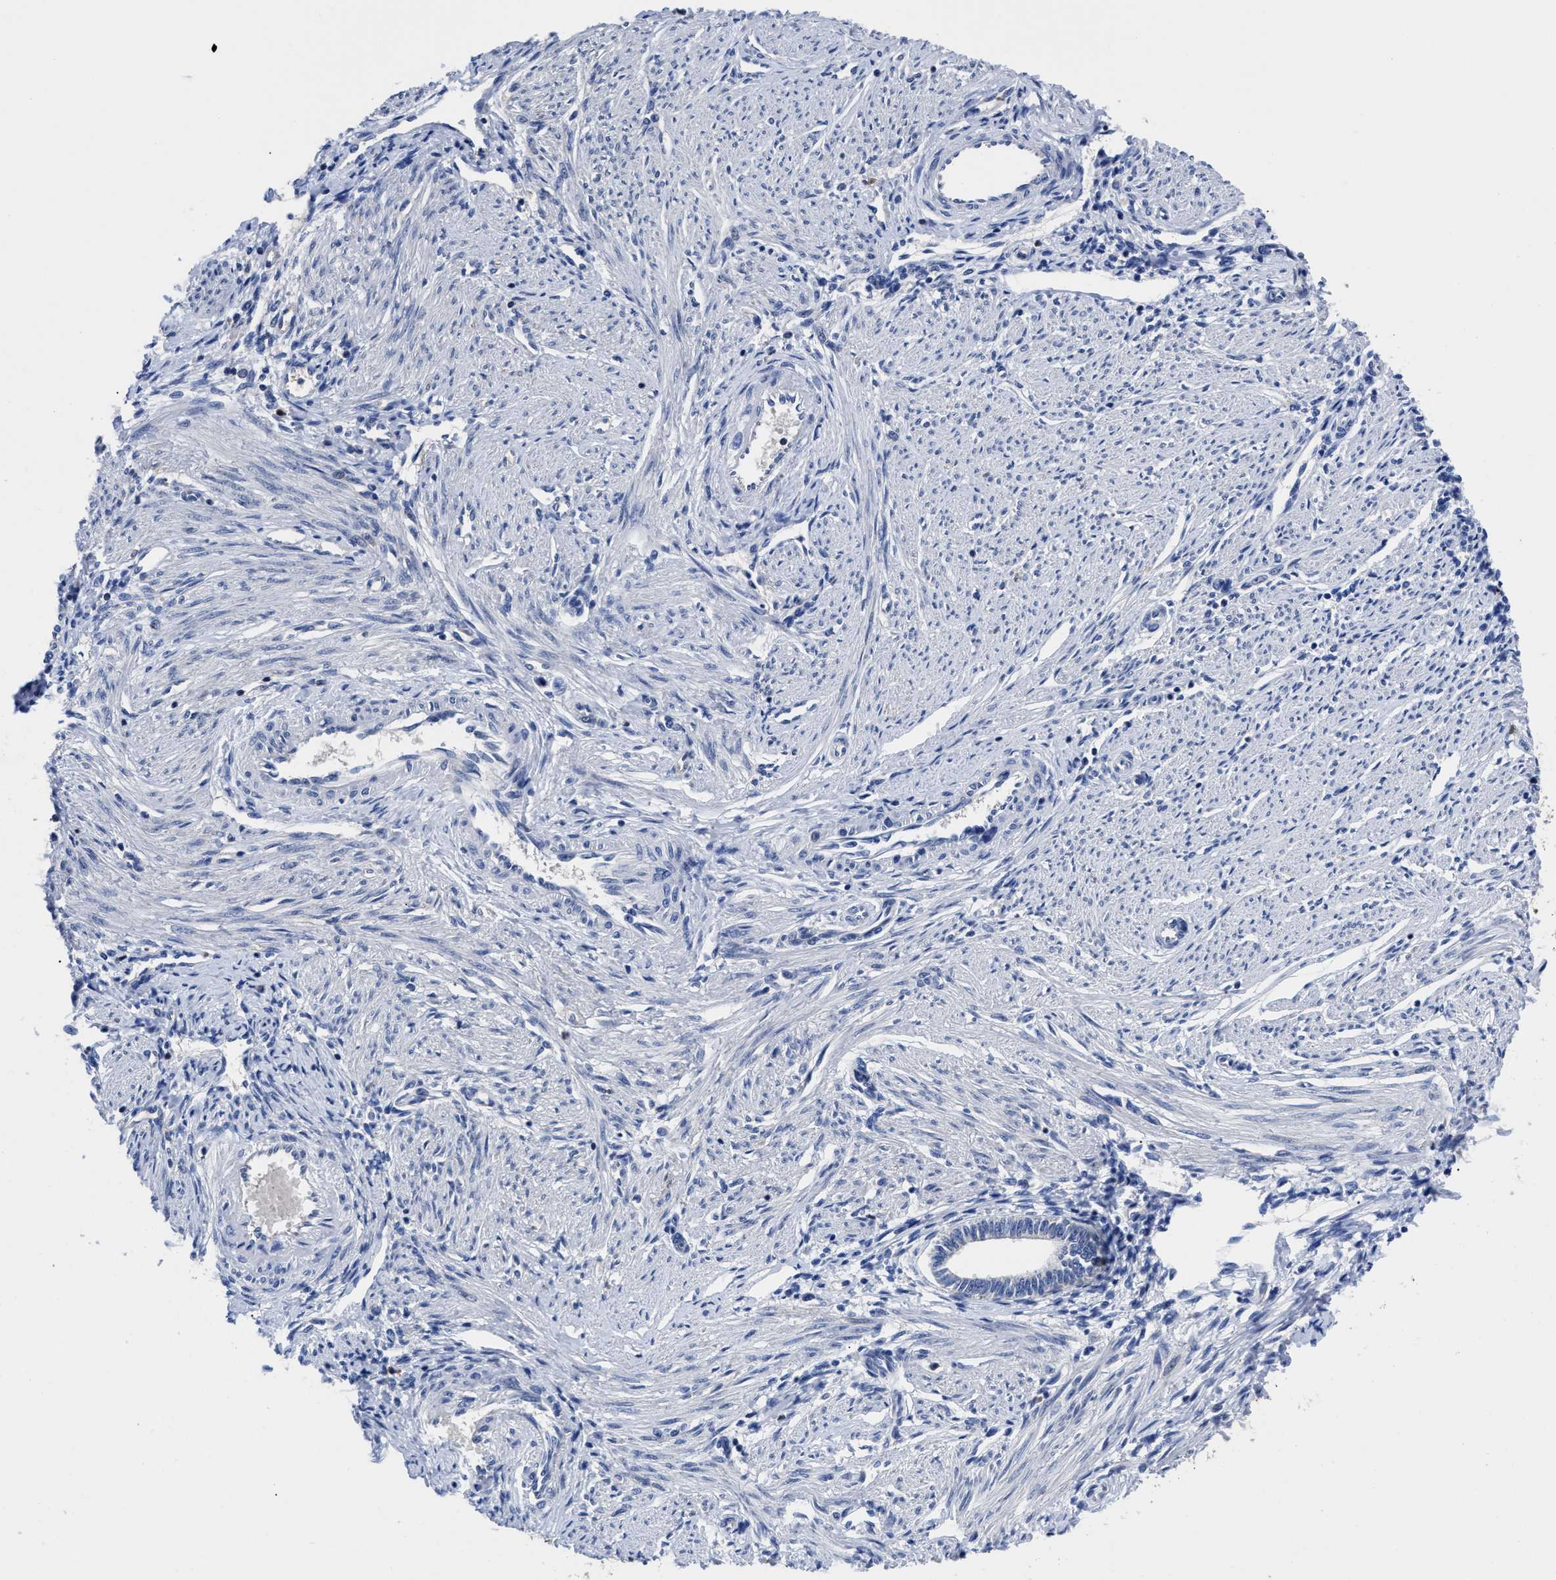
{"staining": {"intensity": "negative", "quantity": "none", "location": "none"}, "tissue": "endometrial cancer", "cell_type": "Tumor cells", "image_type": "cancer", "snomed": [{"axis": "morphology", "description": "Adenocarcinoma, NOS"}, {"axis": "topography", "description": "Endometrium"}], "caption": "DAB immunohistochemical staining of human endometrial cancer (adenocarcinoma) shows no significant expression in tumor cells.", "gene": "YARS1", "patient": {"sex": "female", "age": 53}}